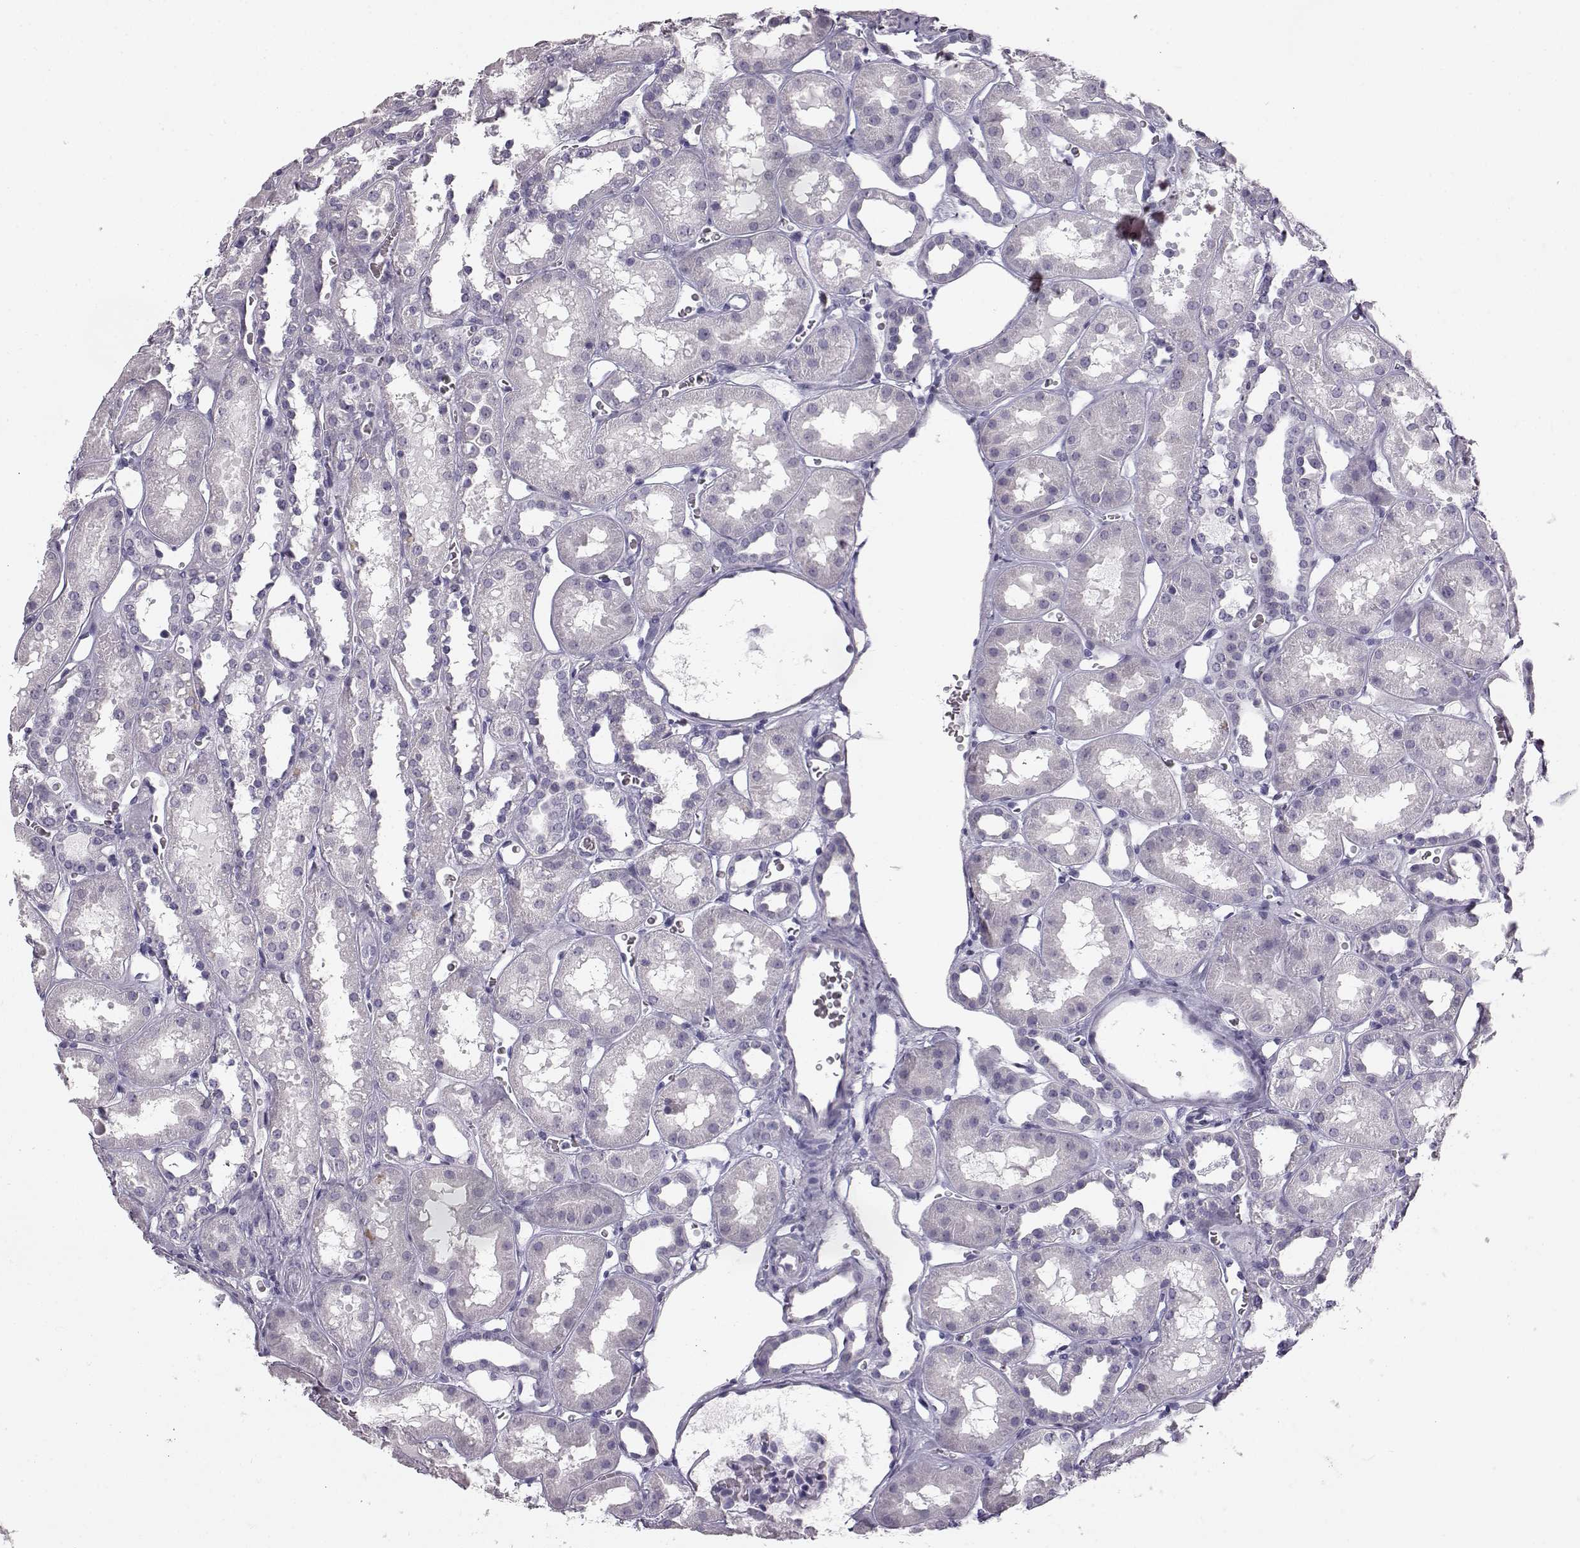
{"staining": {"intensity": "negative", "quantity": "none", "location": "none"}, "tissue": "kidney", "cell_type": "Cells in glomeruli", "image_type": "normal", "snomed": [{"axis": "morphology", "description": "Normal tissue, NOS"}, {"axis": "topography", "description": "Kidney"}], "caption": "IHC micrograph of benign kidney: kidney stained with DAB reveals no significant protein staining in cells in glomeruli.", "gene": "BFSP2", "patient": {"sex": "female", "age": 41}}